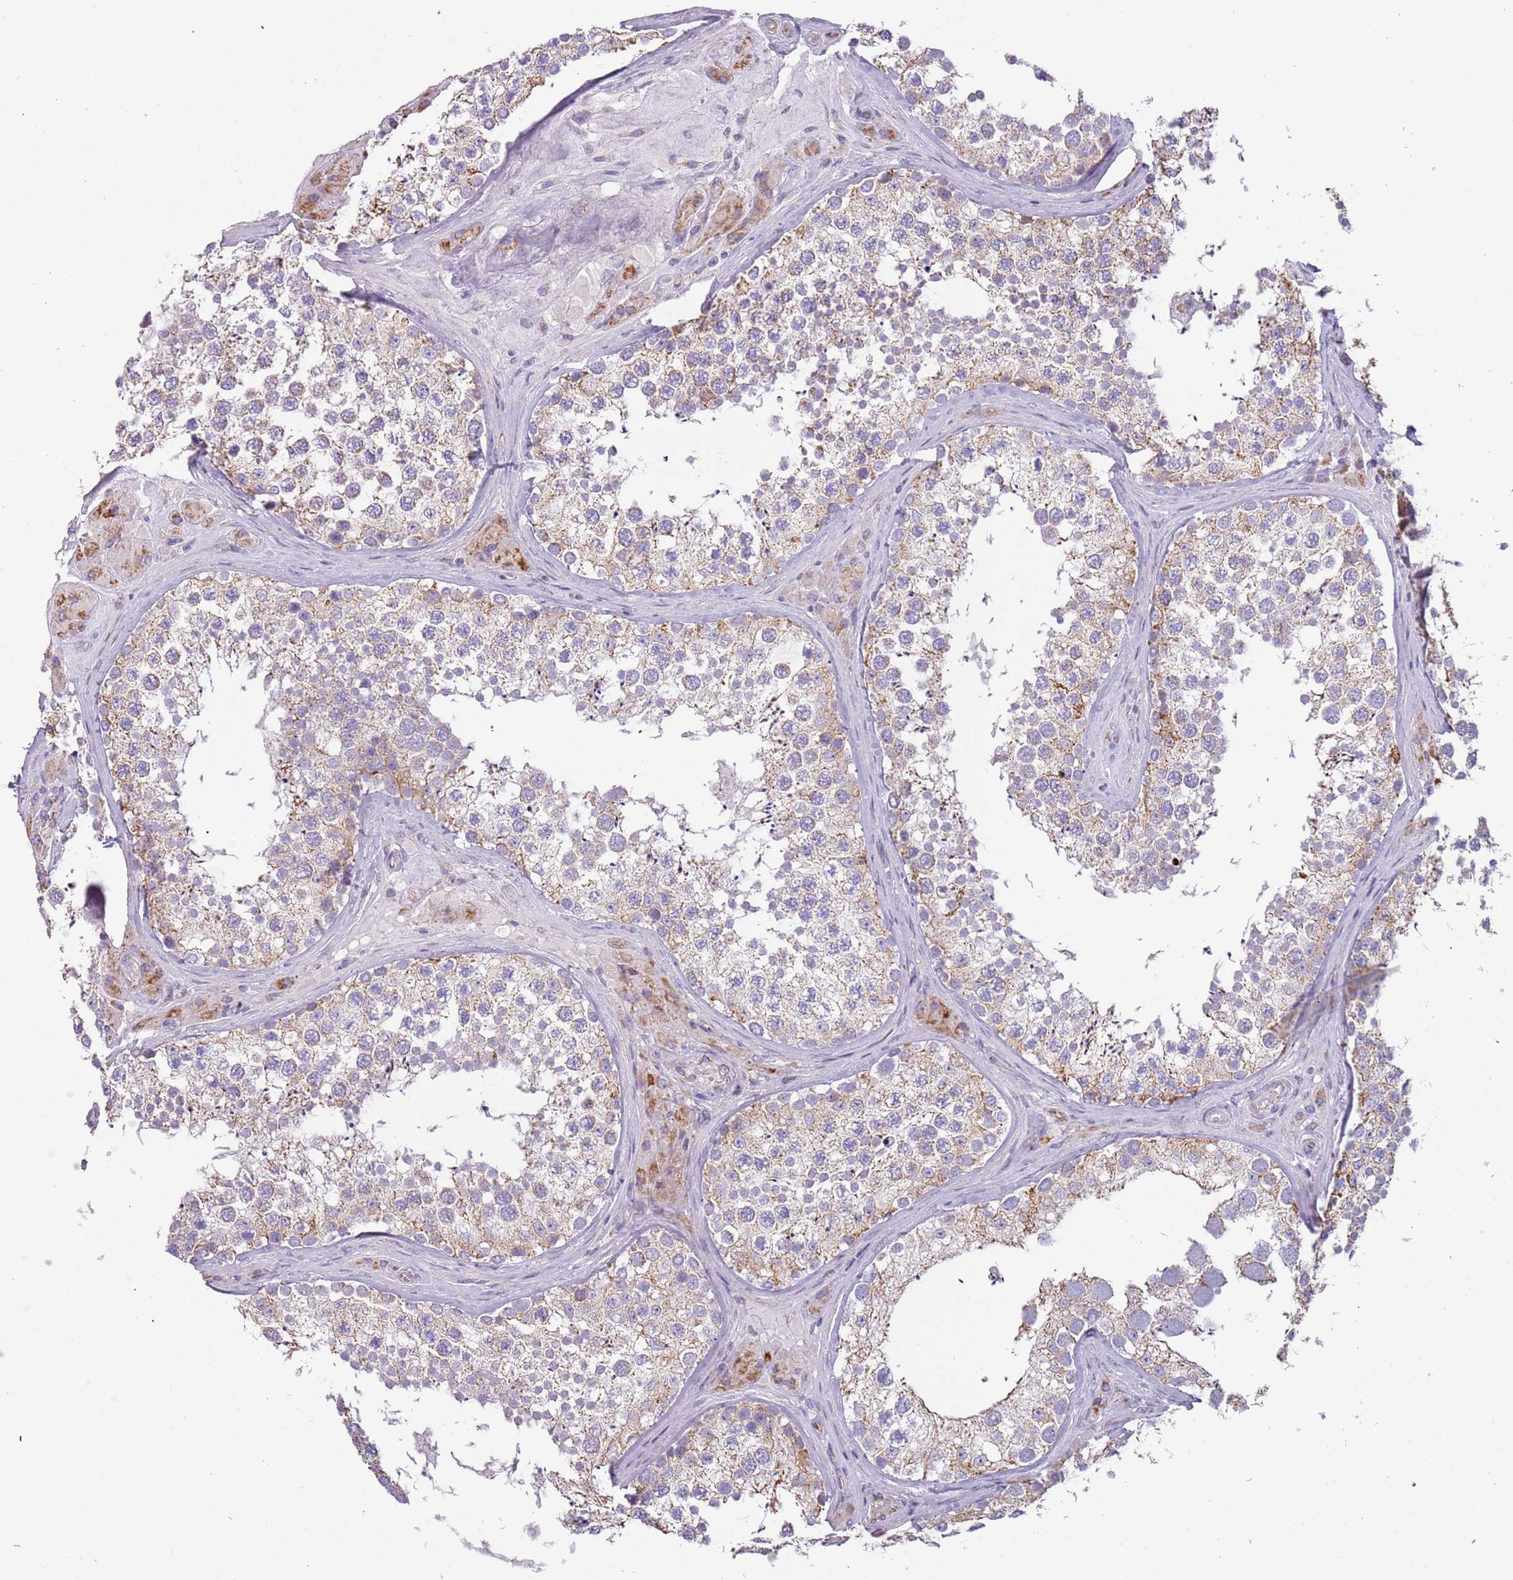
{"staining": {"intensity": "moderate", "quantity": "<25%", "location": "cytoplasmic/membranous"}, "tissue": "testis", "cell_type": "Cells in seminiferous ducts", "image_type": "normal", "snomed": [{"axis": "morphology", "description": "Normal tissue, NOS"}, {"axis": "topography", "description": "Testis"}], "caption": "The micrograph exhibits immunohistochemical staining of normal testis. There is moderate cytoplasmic/membranous staining is identified in about <25% of cells in seminiferous ducts. Immunohistochemistry stains the protein in brown and the nuclei are stained blue.", "gene": "RNF222", "patient": {"sex": "male", "age": 46}}